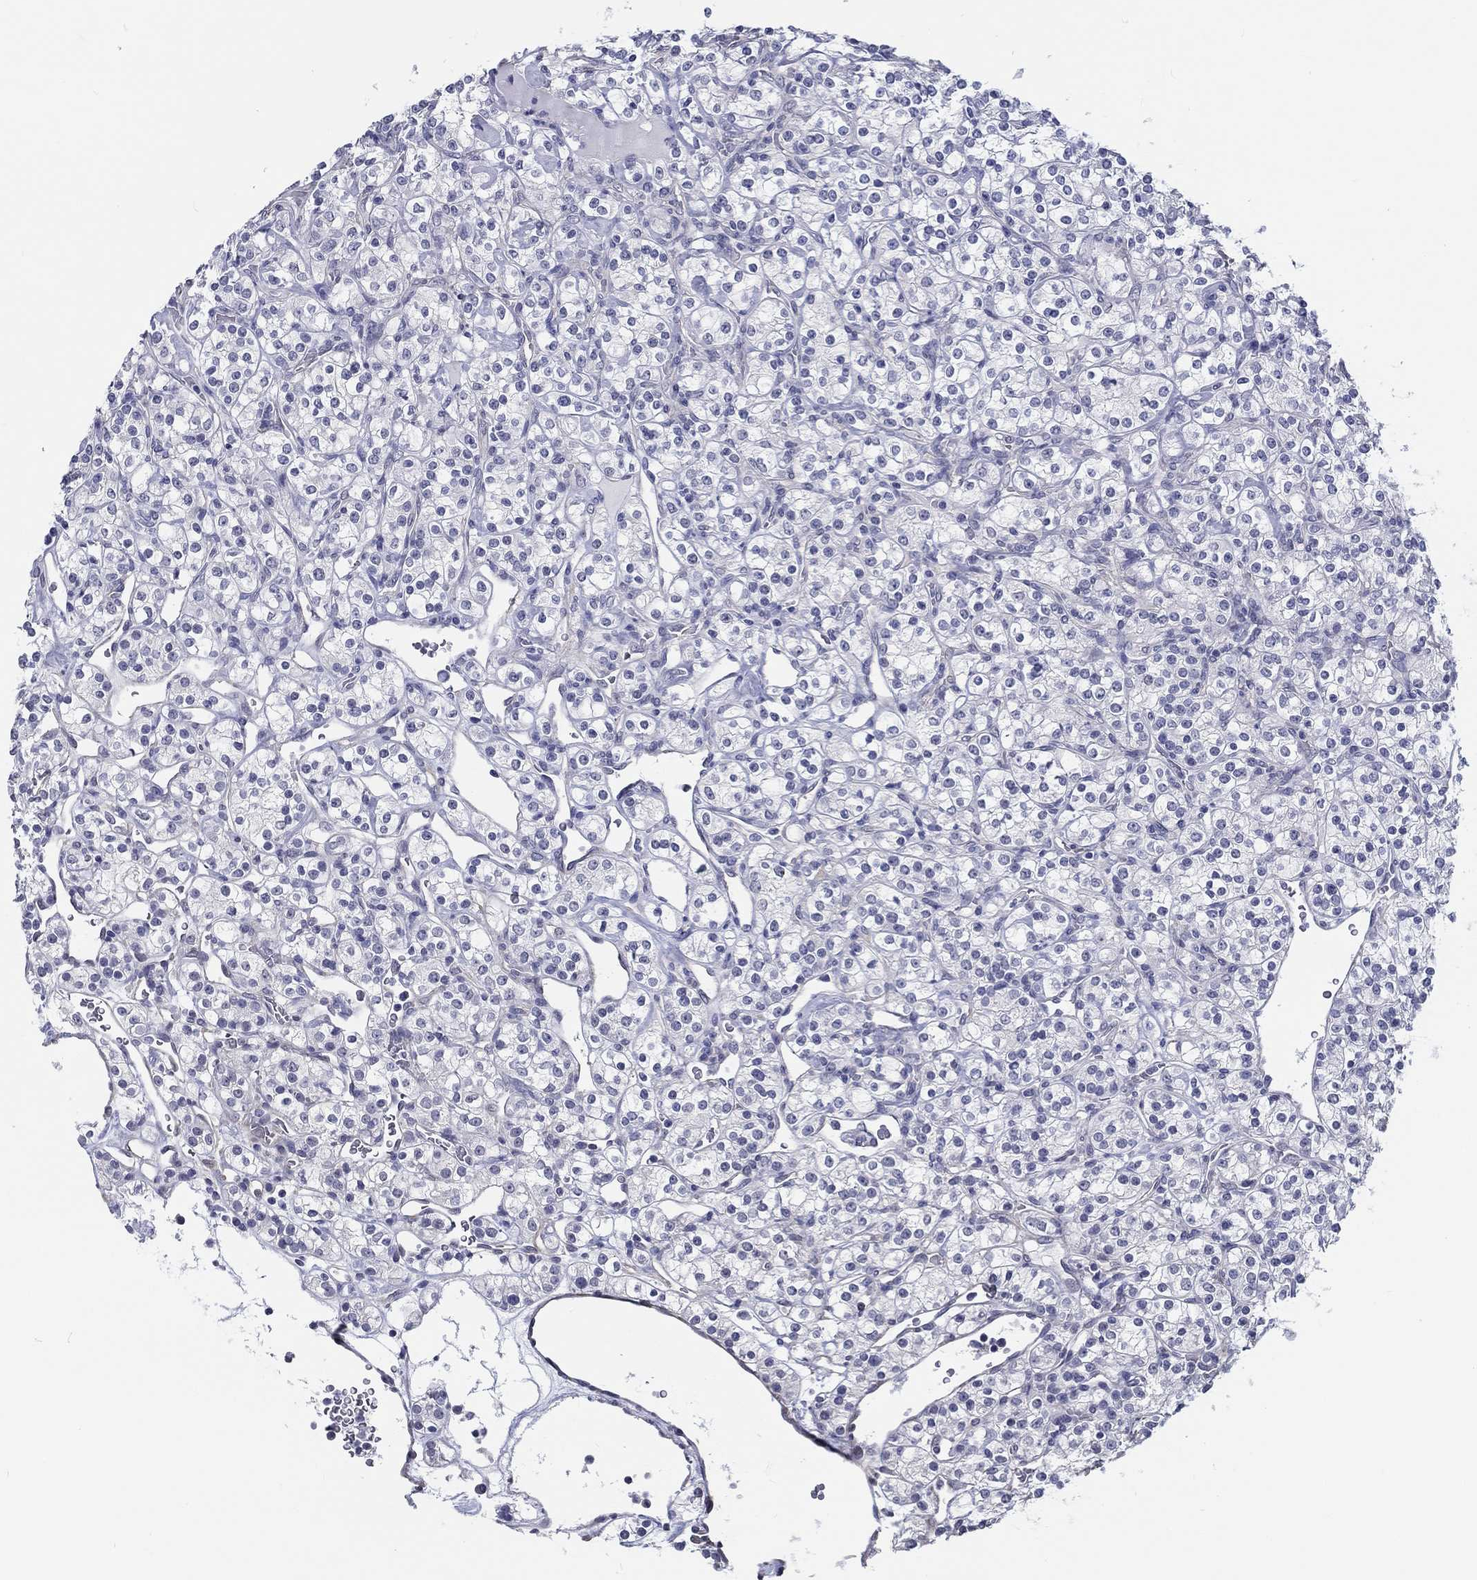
{"staining": {"intensity": "negative", "quantity": "none", "location": "none"}, "tissue": "renal cancer", "cell_type": "Tumor cells", "image_type": "cancer", "snomed": [{"axis": "morphology", "description": "Adenocarcinoma, NOS"}, {"axis": "topography", "description": "Kidney"}], "caption": "Human adenocarcinoma (renal) stained for a protein using IHC exhibits no staining in tumor cells.", "gene": "CRYGD", "patient": {"sex": "male", "age": 77}}